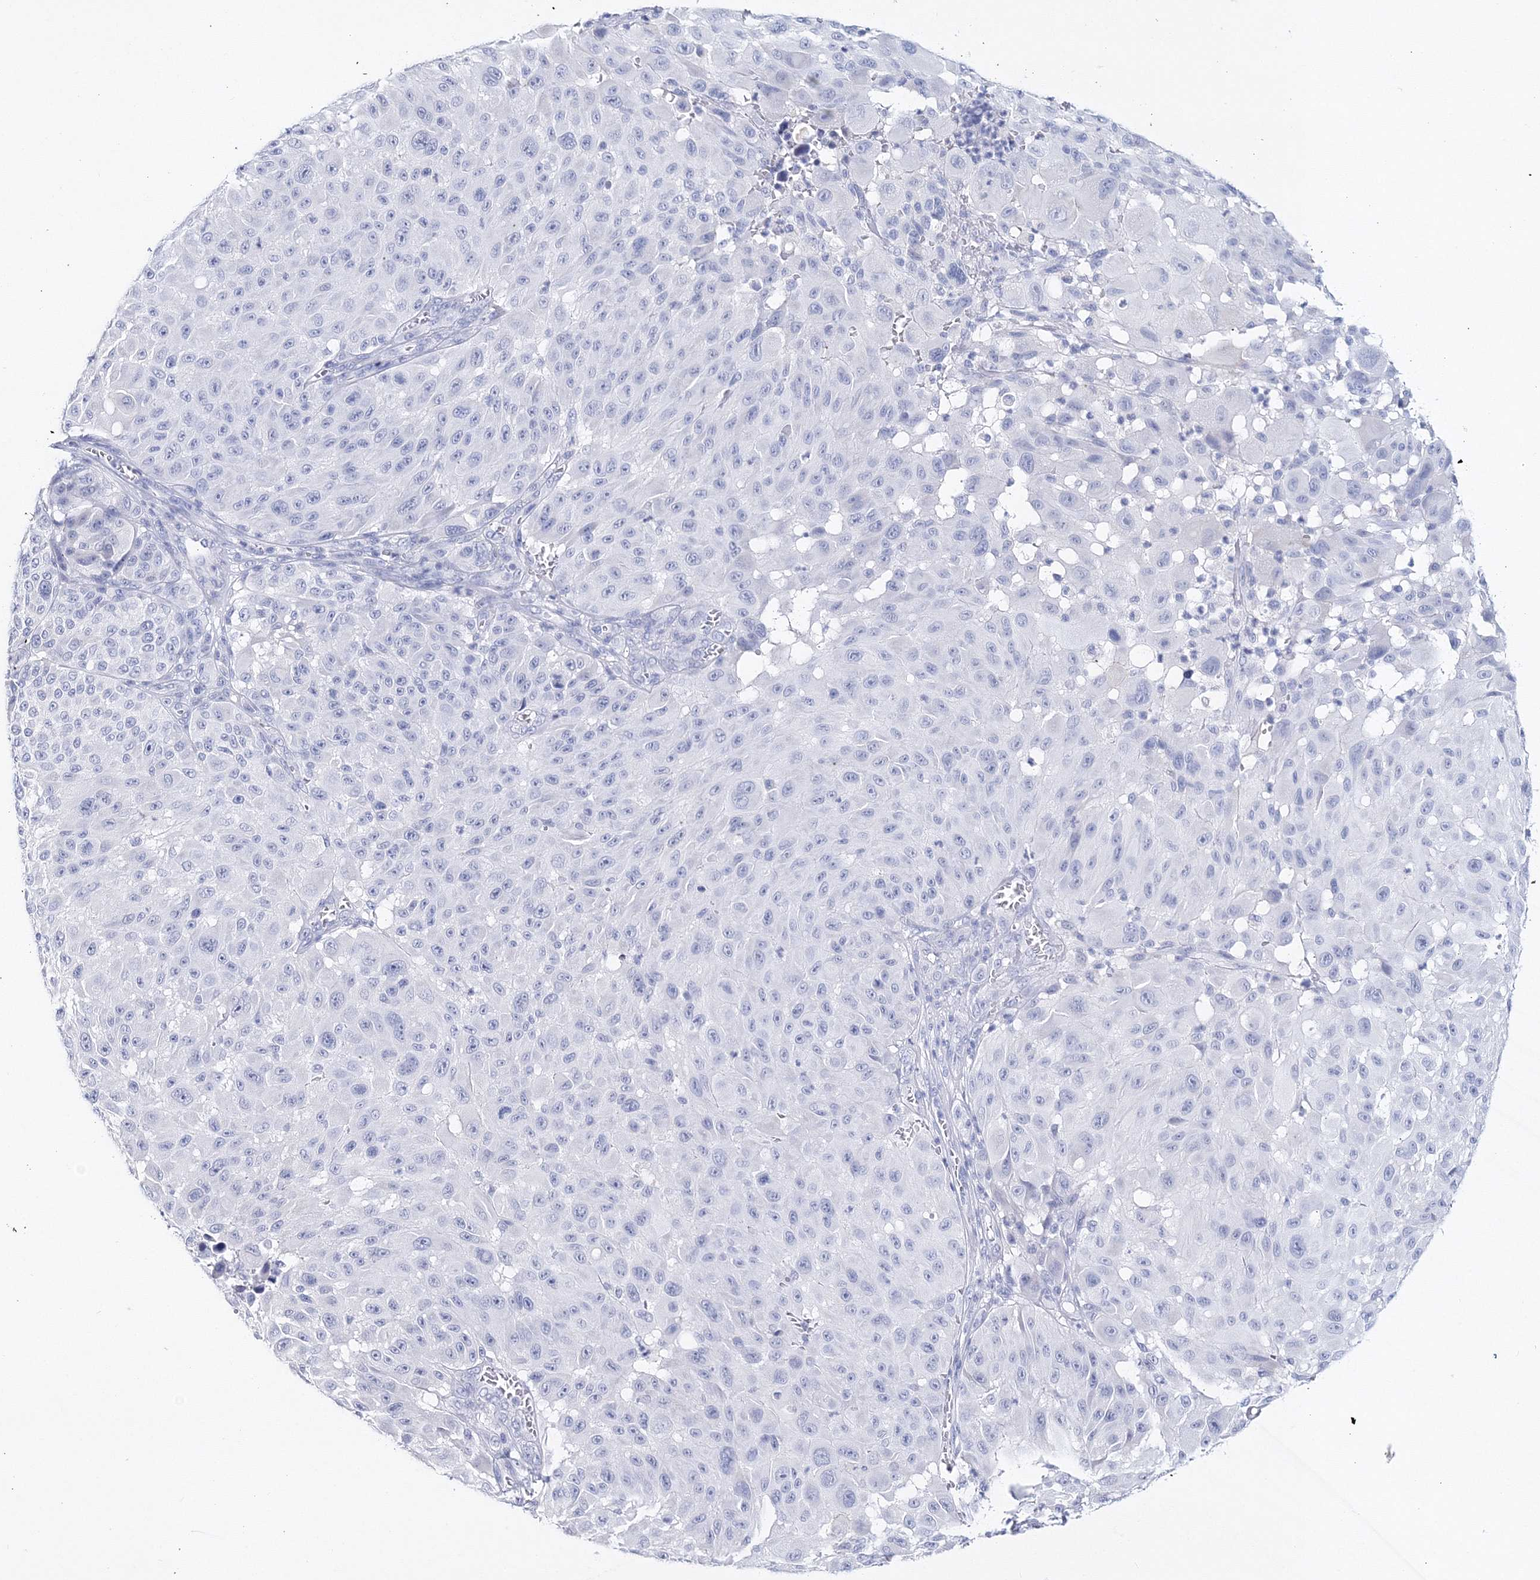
{"staining": {"intensity": "negative", "quantity": "none", "location": "none"}, "tissue": "melanoma", "cell_type": "Tumor cells", "image_type": "cancer", "snomed": [{"axis": "morphology", "description": "Malignant melanoma, NOS"}, {"axis": "topography", "description": "Skin"}], "caption": "There is no significant expression in tumor cells of melanoma.", "gene": "MYOZ2", "patient": {"sex": "male", "age": 83}}